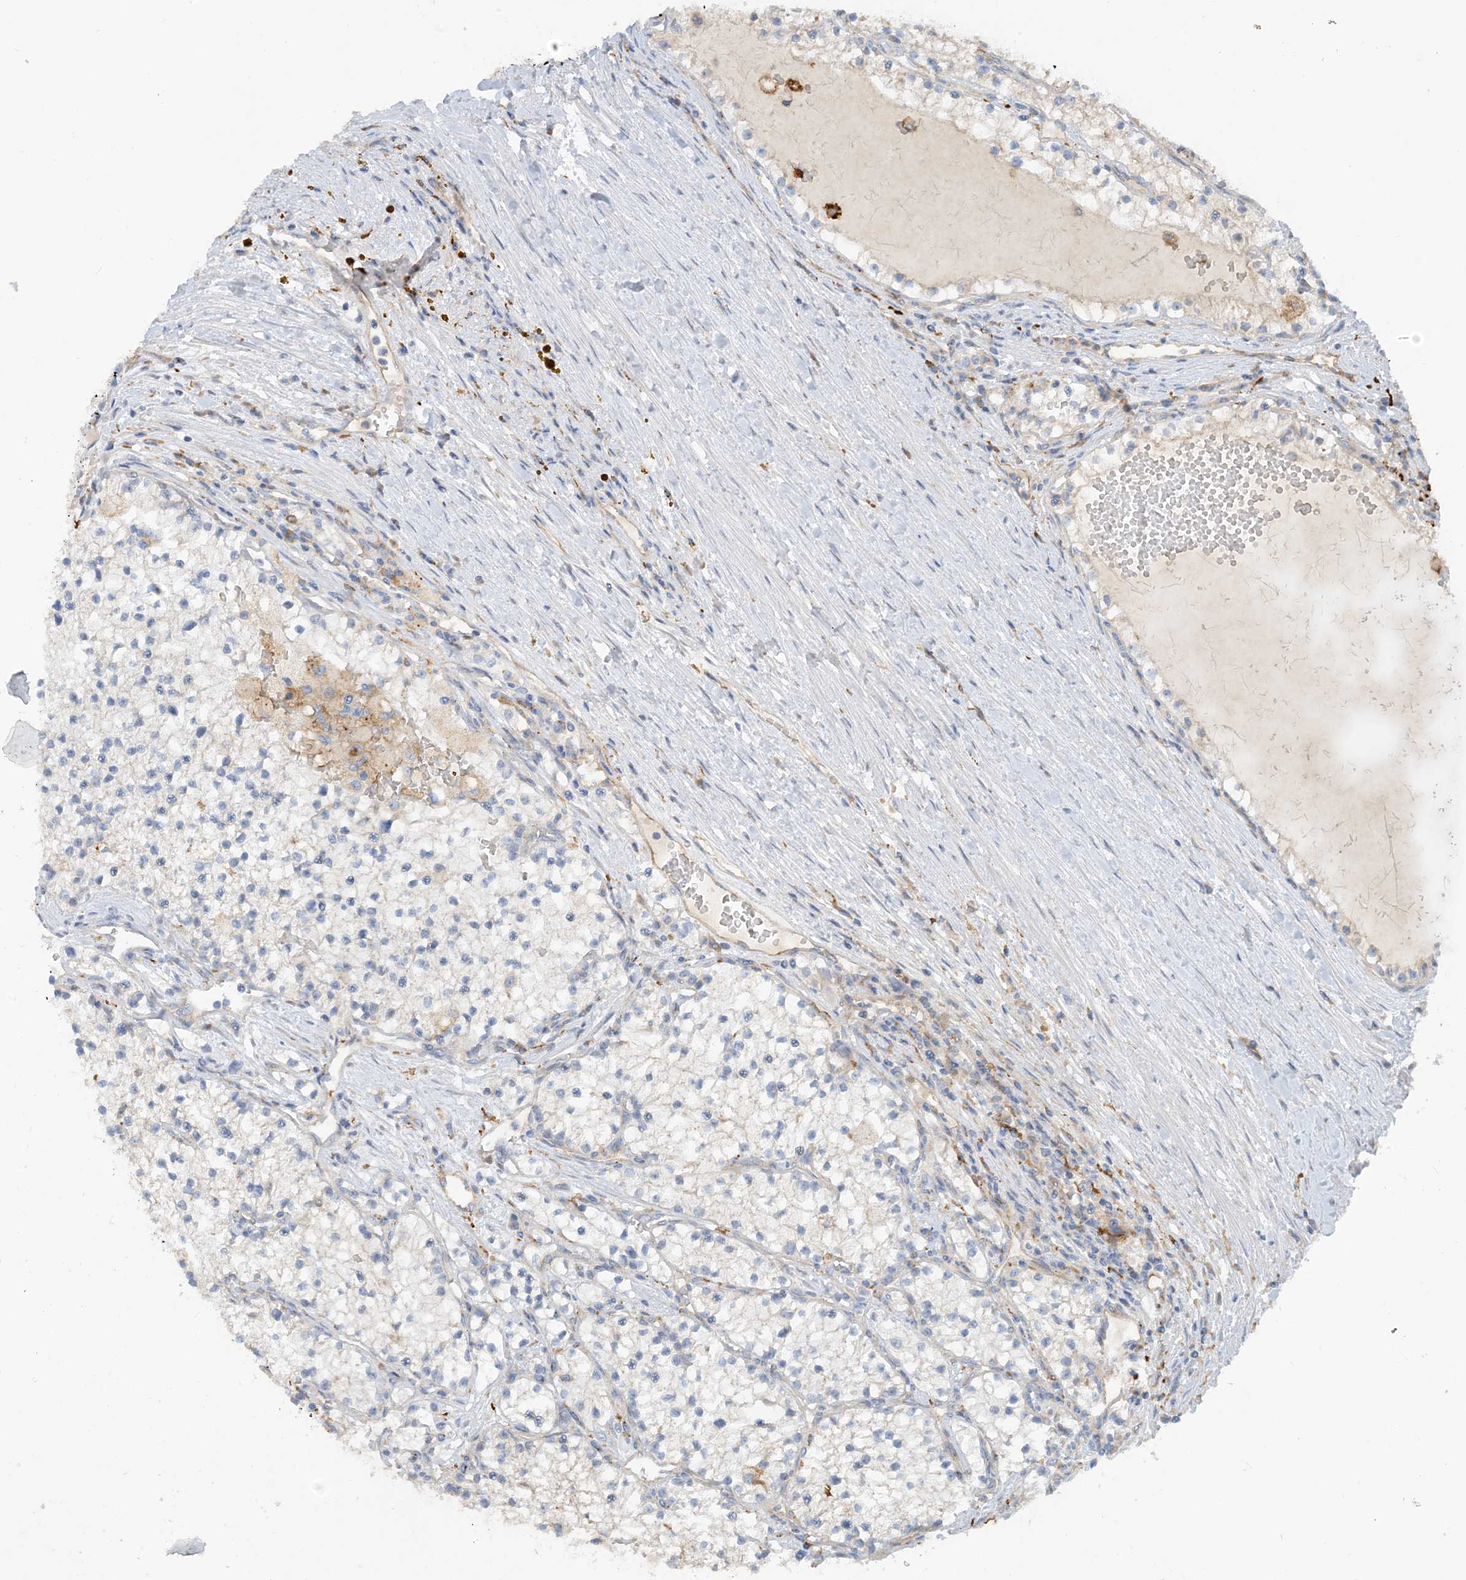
{"staining": {"intensity": "weak", "quantity": "<25%", "location": "cytoplasmic/membranous"}, "tissue": "renal cancer", "cell_type": "Tumor cells", "image_type": "cancer", "snomed": [{"axis": "morphology", "description": "Normal tissue, NOS"}, {"axis": "morphology", "description": "Adenocarcinoma, NOS"}, {"axis": "topography", "description": "Kidney"}], "caption": "DAB immunohistochemical staining of human renal cancer (adenocarcinoma) shows no significant positivity in tumor cells. (DAB (3,3'-diaminobenzidine) immunohistochemistry (IHC) with hematoxylin counter stain).", "gene": "PEAR1", "patient": {"sex": "male", "age": 68}}